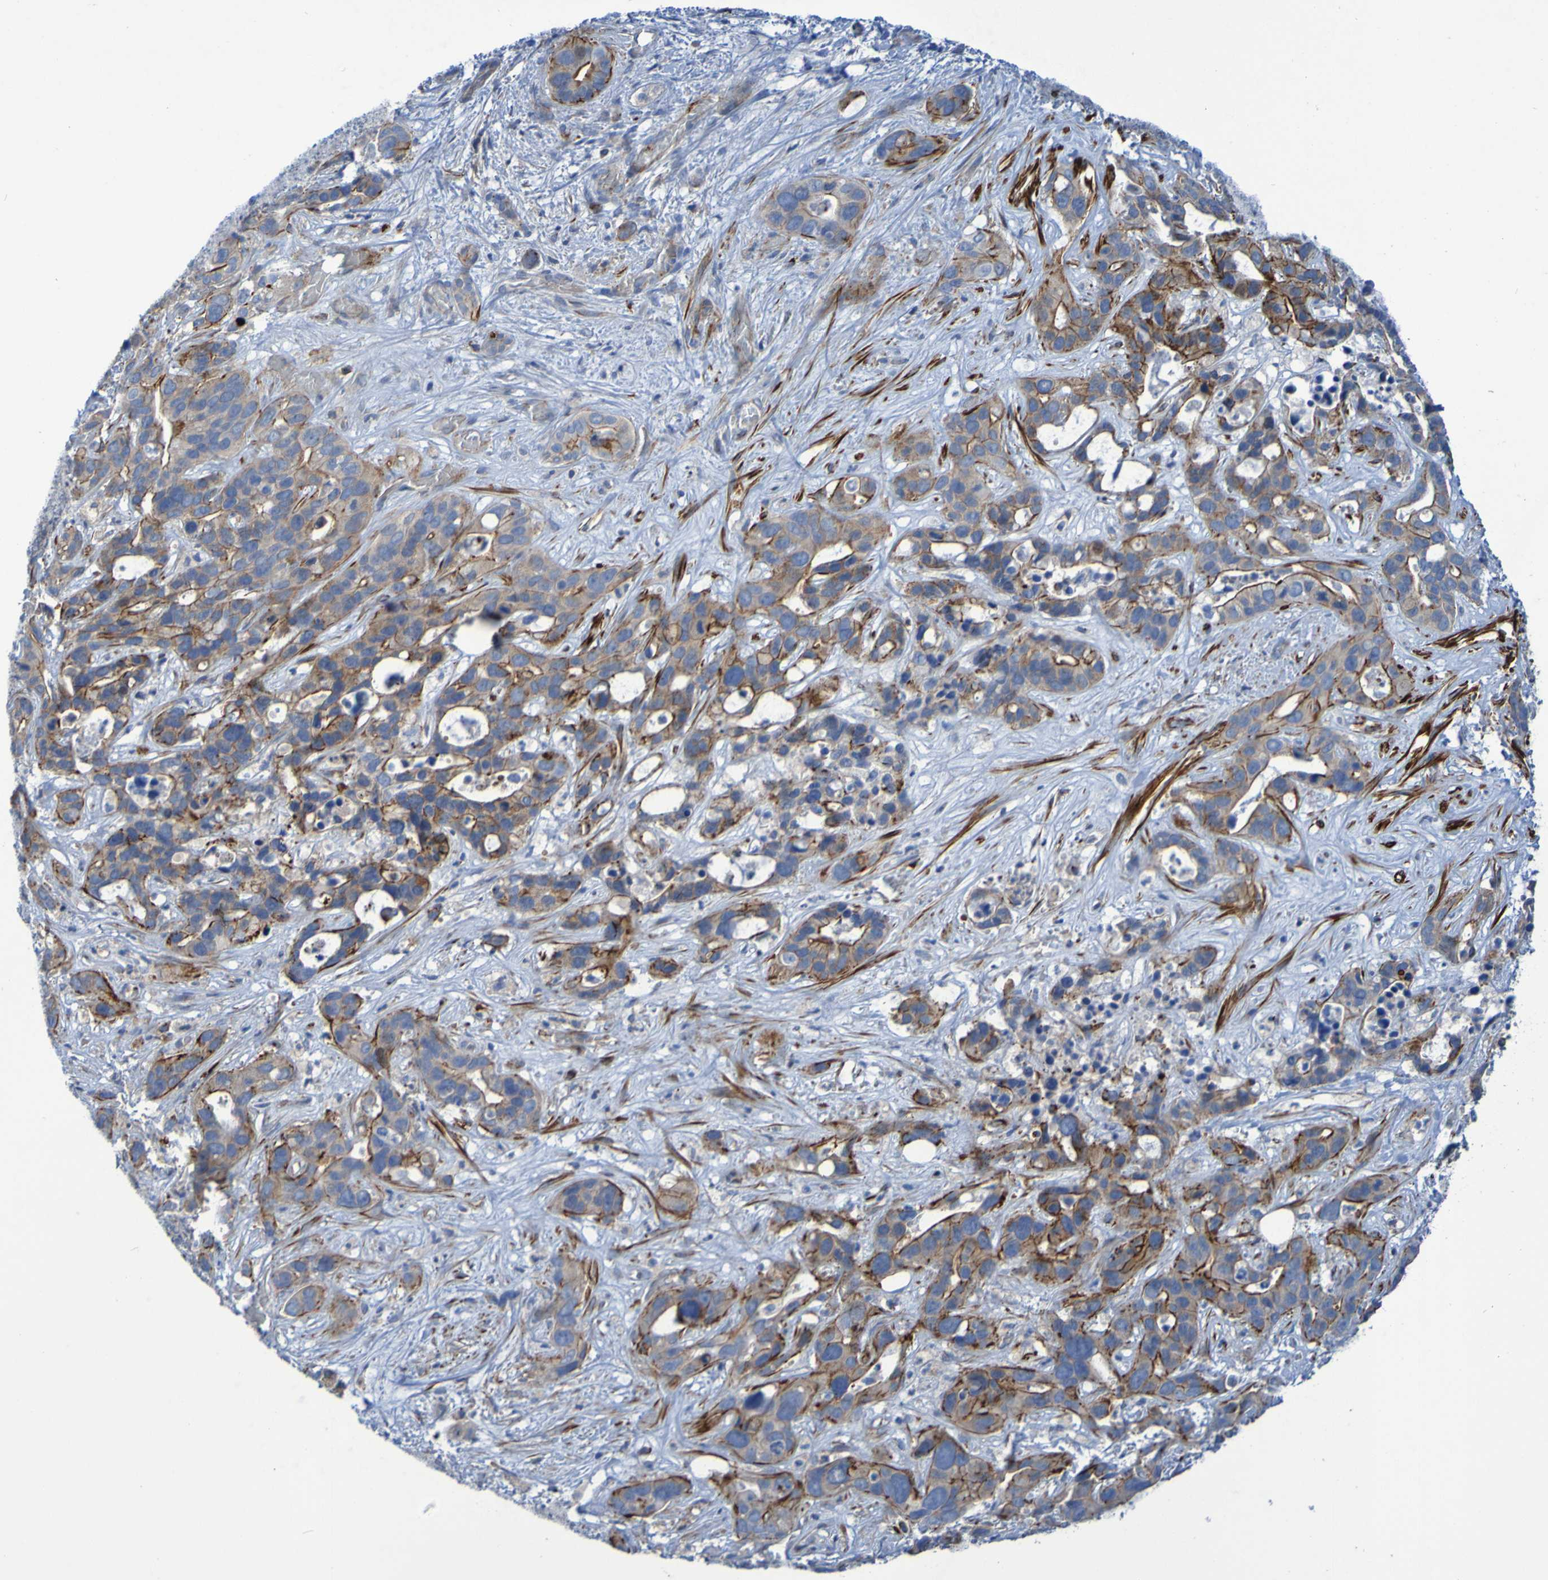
{"staining": {"intensity": "strong", "quantity": ">75%", "location": "cytoplasmic/membranous"}, "tissue": "liver cancer", "cell_type": "Tumor cells", "image_type": "cancer", "snomed": [{"axis": "morphology", "description": "Cholangiocarcinoma"}, {"axis": "topography", "description": "Liver"}], "caption": "Protein analysis of liver cholangiocarcinoma tissue demonstrates strong cytoplasmic/membranous expression in approximately >75% of tumor cells.", "gene": "RNF182", "patient": {"sex": "female", "age": 65}}